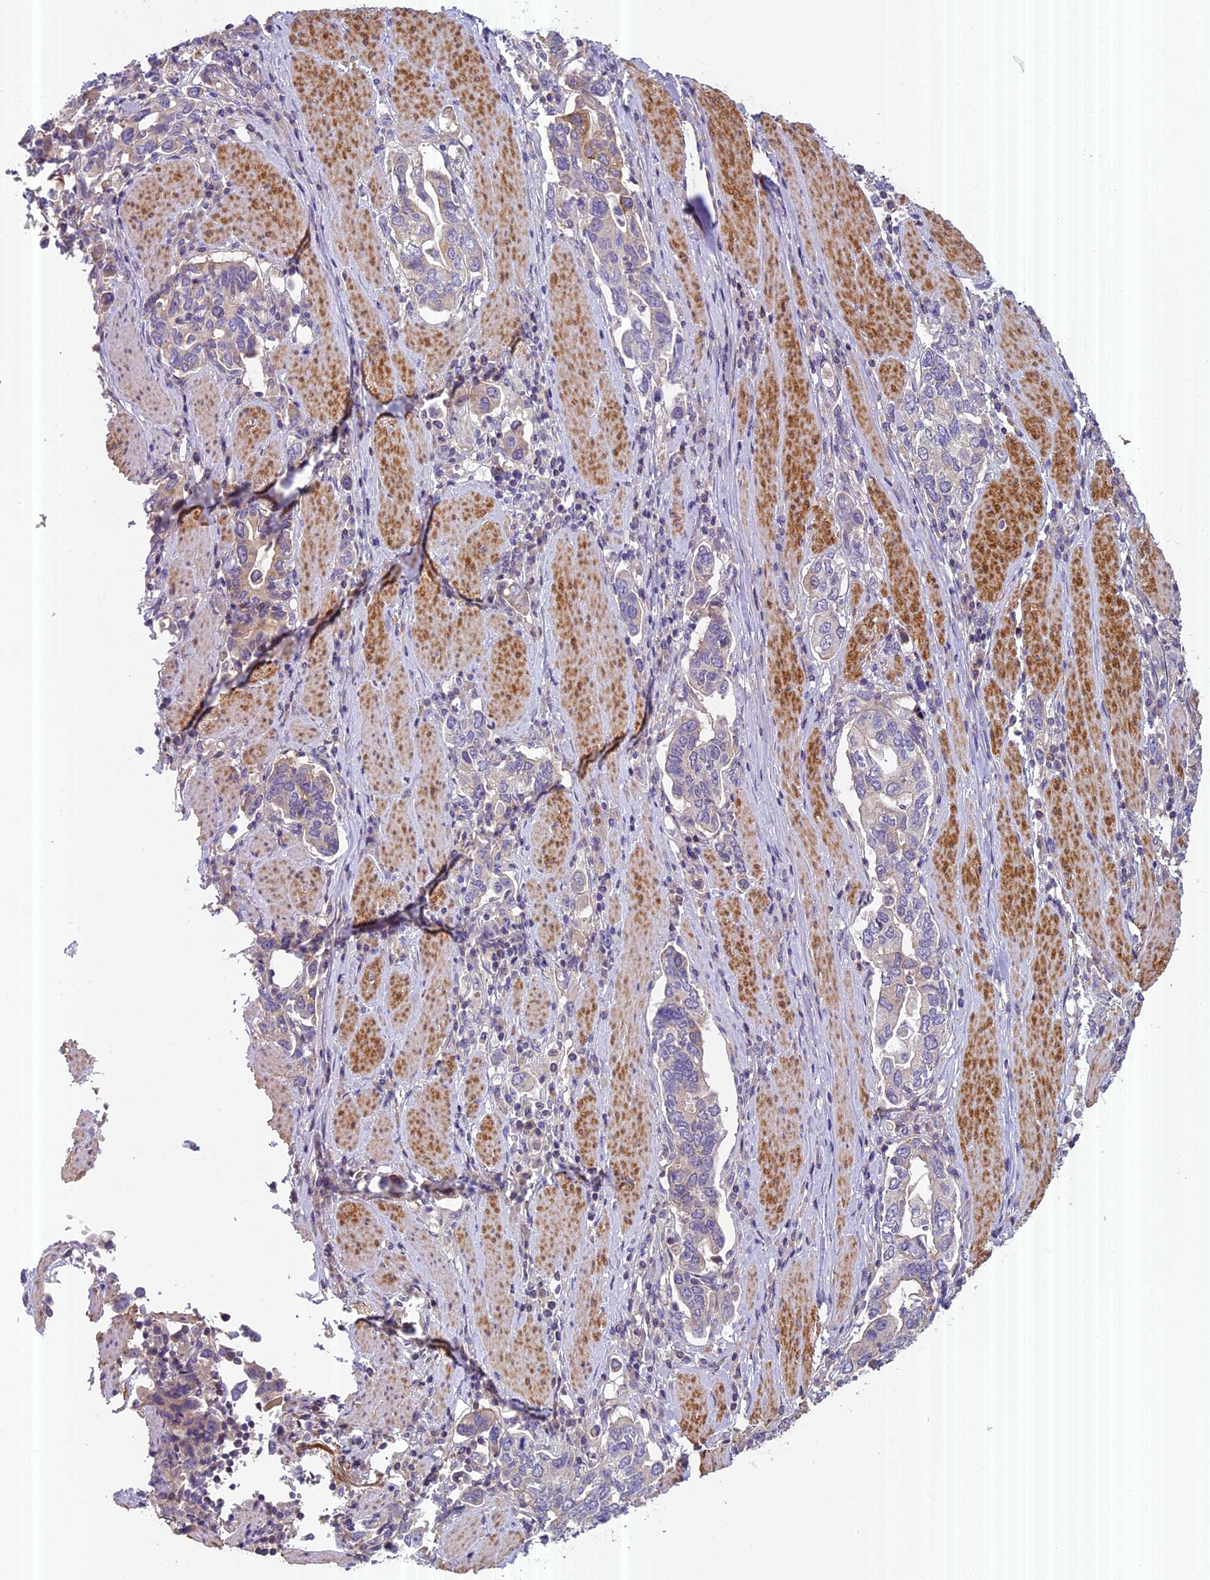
{"staining": {"intensity": "negative", "quantity": "none", "location": "none"}, "tissue": "stomach cancer", "cell_type": "Tumor cells", "image_type": "cancer", "snomed": [{"axis": "morphology", "description": "Adenocarcinoma, NOS"}, {"axis": "topography", "description": "Stomach, upper"}, {"axis": "topography", "description": "Stomach"}], "caption": "This is an immunohistochemistry (IHC) image of stomach cancer (adenocarcinoma). There is no positivity in tumor cells.", "gene": "FAM98C", "patient": {"sex": "male", "age": 62}}